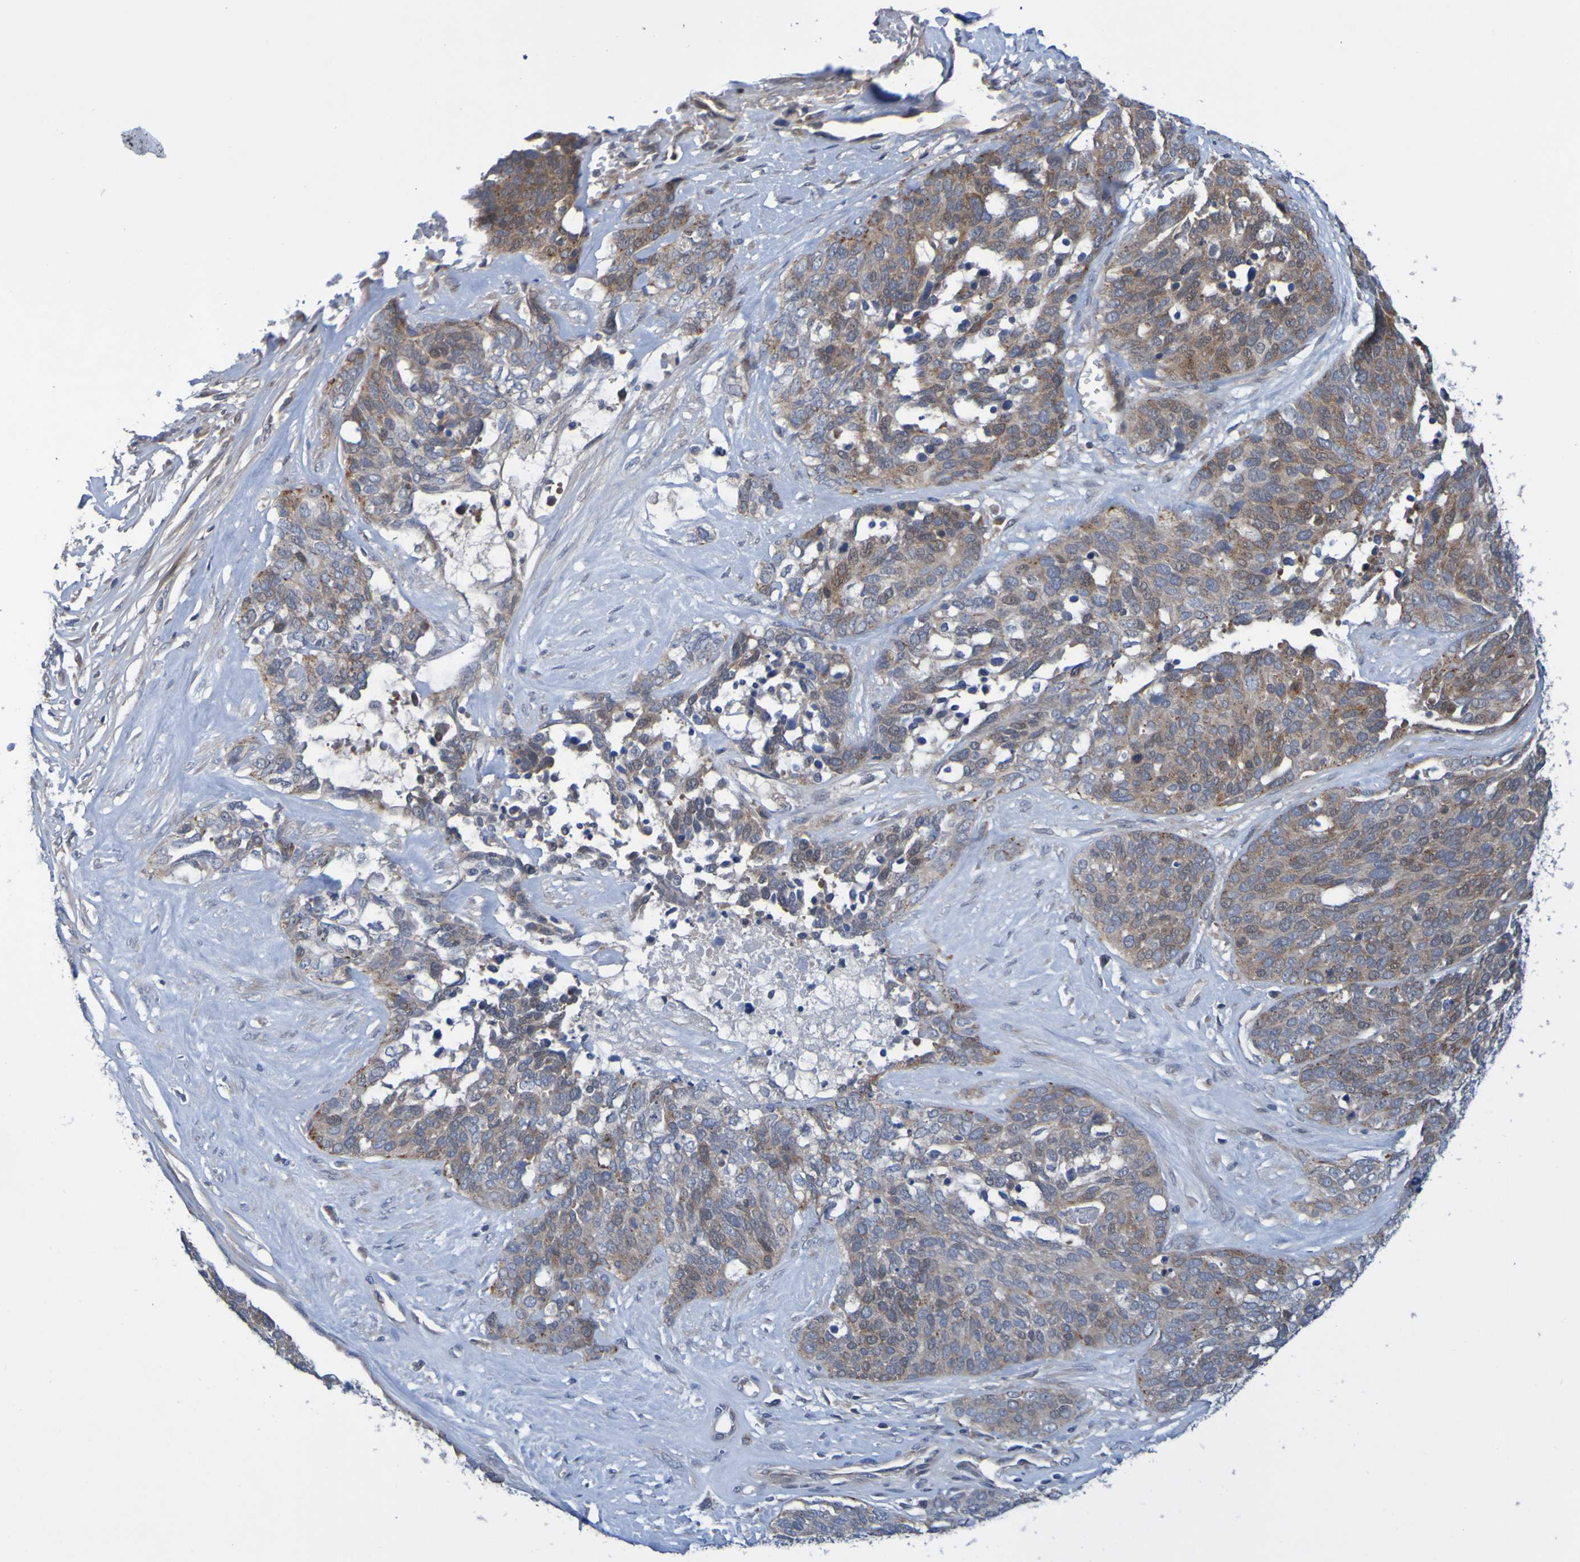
{"staining": {"intensity": "moderate", "quantity": ">75%", "location": "cytoplasmic/membranous"}, "tissue": "ovarian cancer", "cell_type": "Tumor cells", "image_type": "cancer", "snomed": [{"axis": "morphology", "description": "Cystadenocarcinoma, serous, NOS"}, {"axis": "topography", "description": "Ovary"}], "caption": "DAB (3,3'-diaminobenzidine) immunohistochemical staining of serous cystadenocarcinoma (ovarian) demonstrates moderate cytoplasmic/membranous protein positivity in approximately >75% of tumor cells.", "gene": "SDK1", "patient": {"sex": "female", "age": 44}}